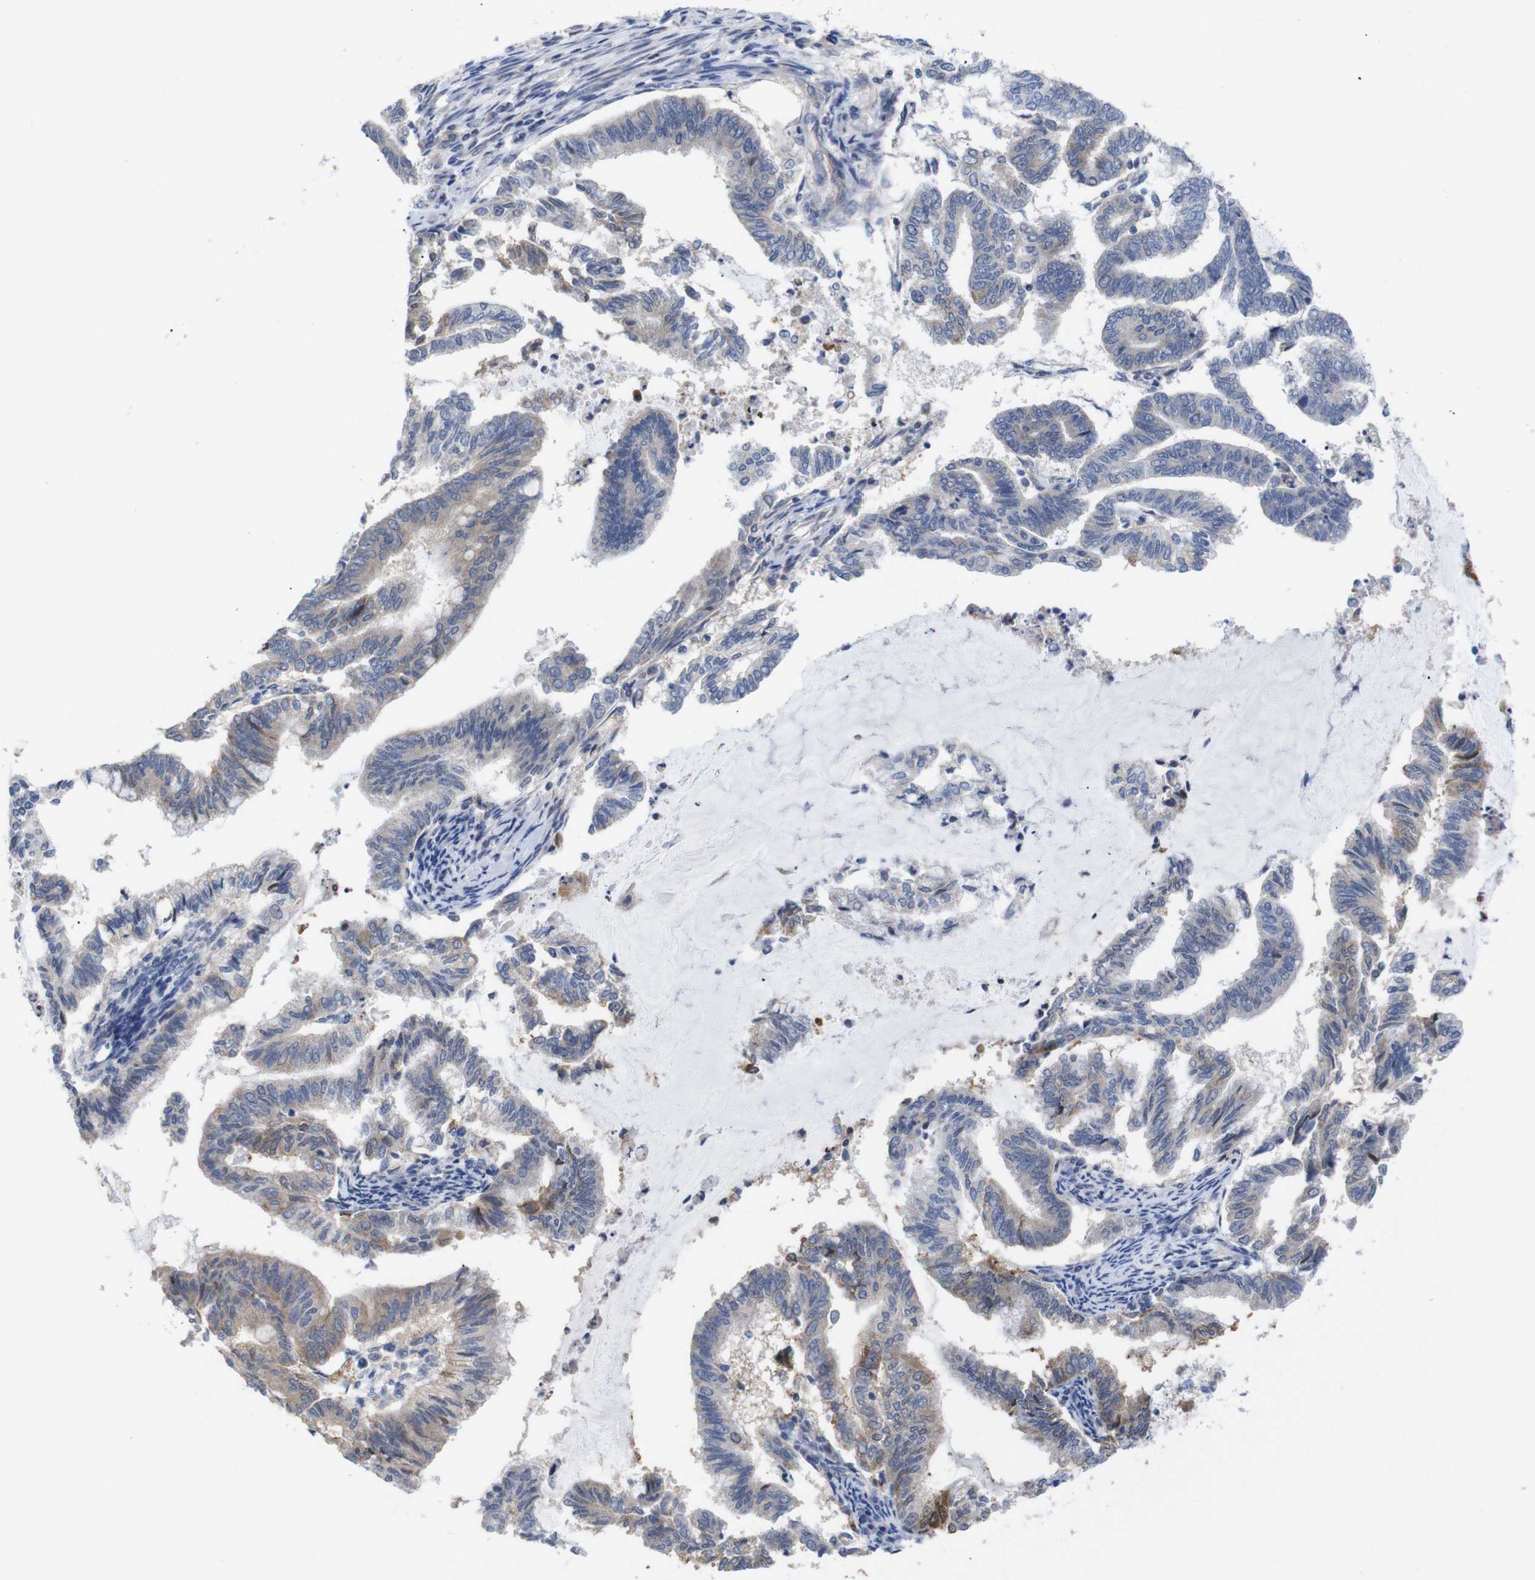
{"staining": {"intensity": "moderate", "quantity": "25%-75%", "location": "cytoplasmic/membranous"}, "tissue": "endometrial cancer", "cell_type": "Tumor cells", "image_type": "cancer", "snomed": [{"axis": "morphology", "description": "Adenocarcinoma, NOS"}, {"axis": "topography", "description": "Endometrium"}], "caption": "This histopathology image shows endometrial cancer stained with immunohistochemistry (IHC) to label a protein in brown. The cytoplasmic/membranous of tumor cells show moderate positivity for the protein. Nuclei are counter-stained blue.", "gene": "USH1C", "patient": {"sex": "female", "age": 79}}